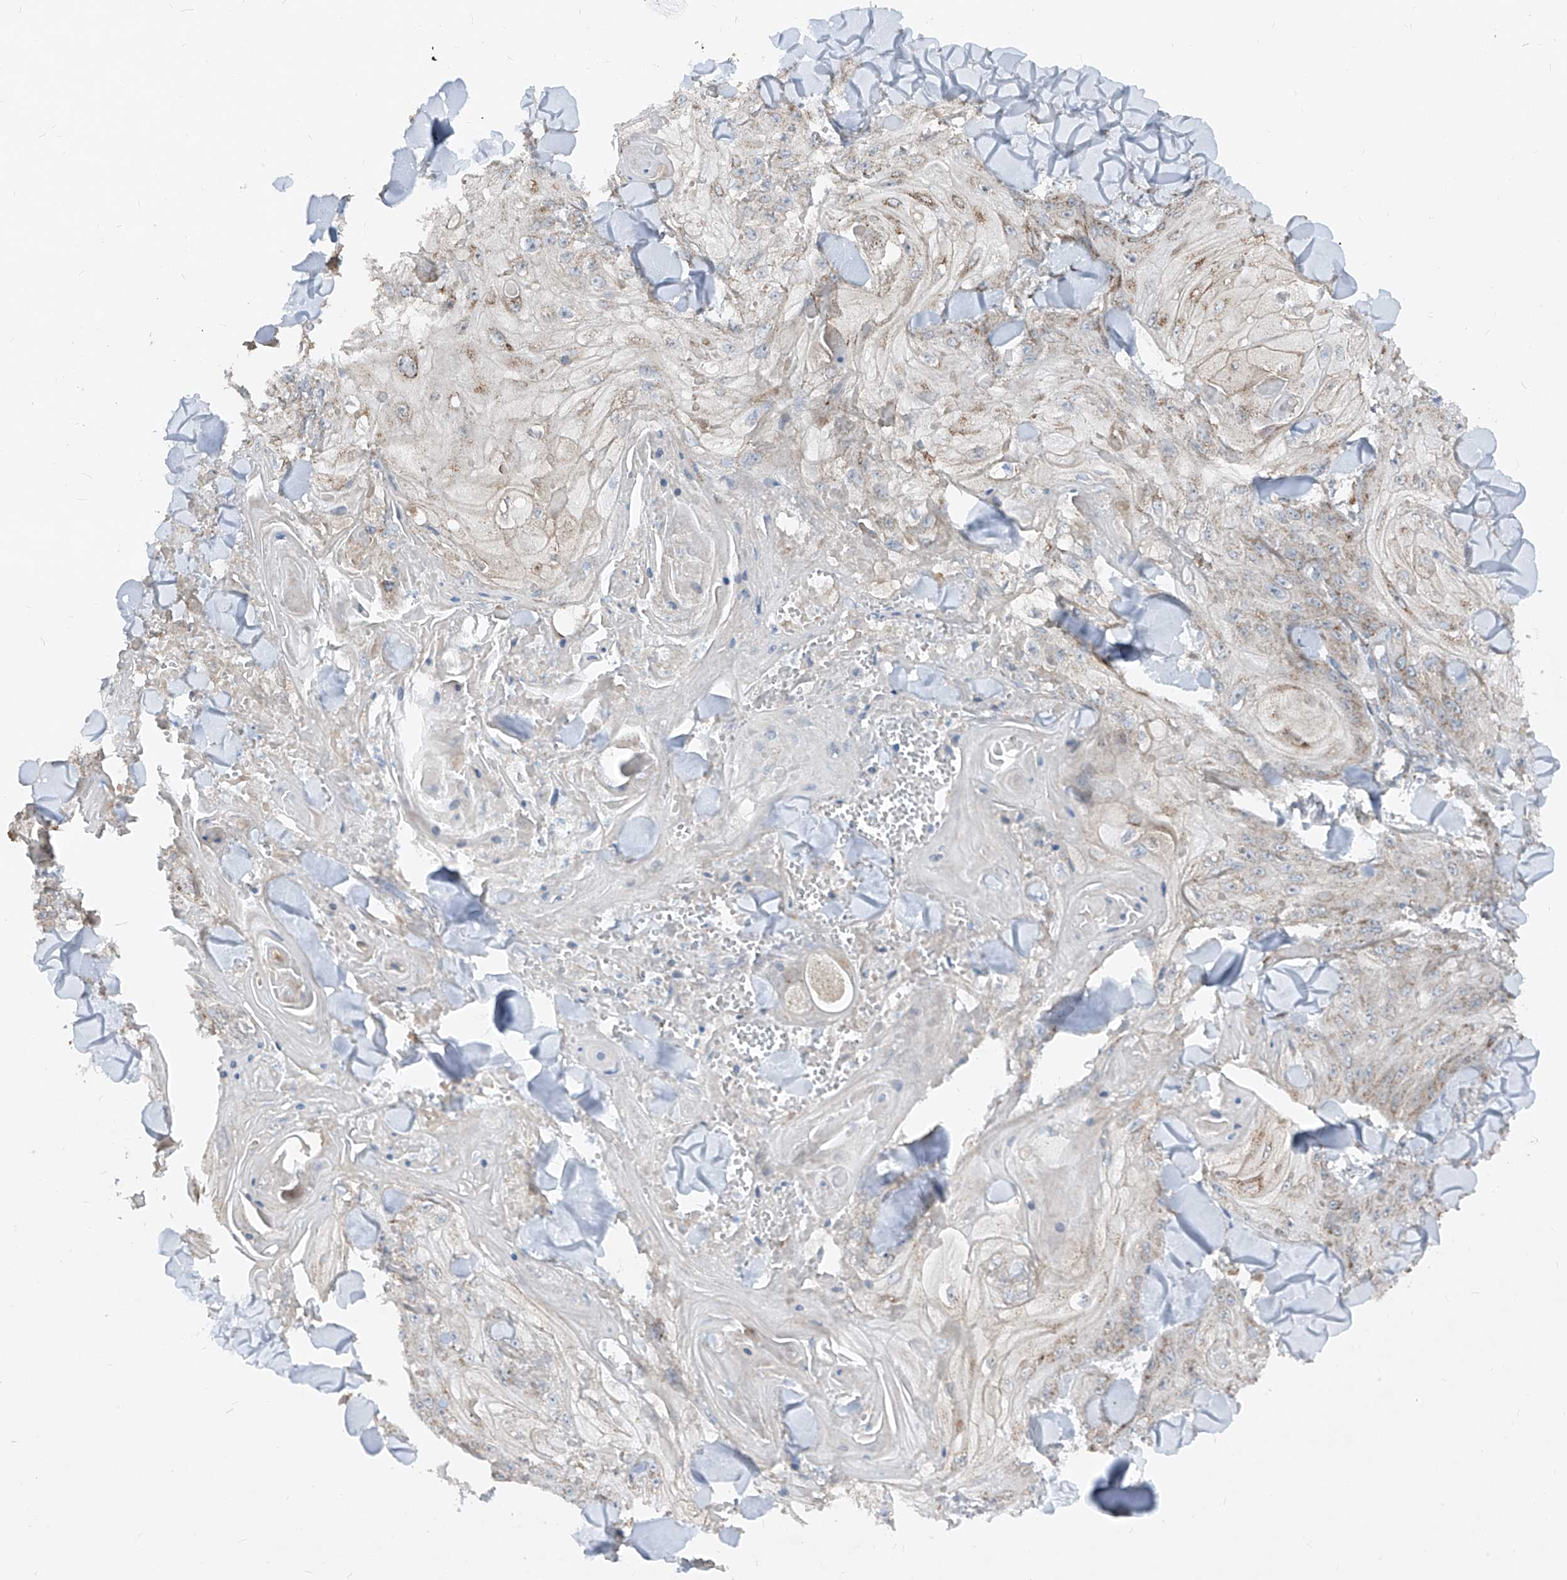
{"staining": {"intensity": "moderate", "quantity": "25%-75%", "location": "cytoplasmic/membranous"}, "tissue": "skin cancer", "cell_type": "Tumor cells", "image_type": "cancer", "snomed": [{"axis": "morphology", "description": "Squamous cell carcinoma, NOS"}, {"axis": "topography", "description": "Skin"}], "caption": "Moderate cytoplasmic/membranous protein expression is present in approximately 25%-75% of tumor cells in skin cancer. (IHC, brightfield microscopy, high magnification).", "gene": "ABCD3", "patient": {"sex": "male", "age": 74}}